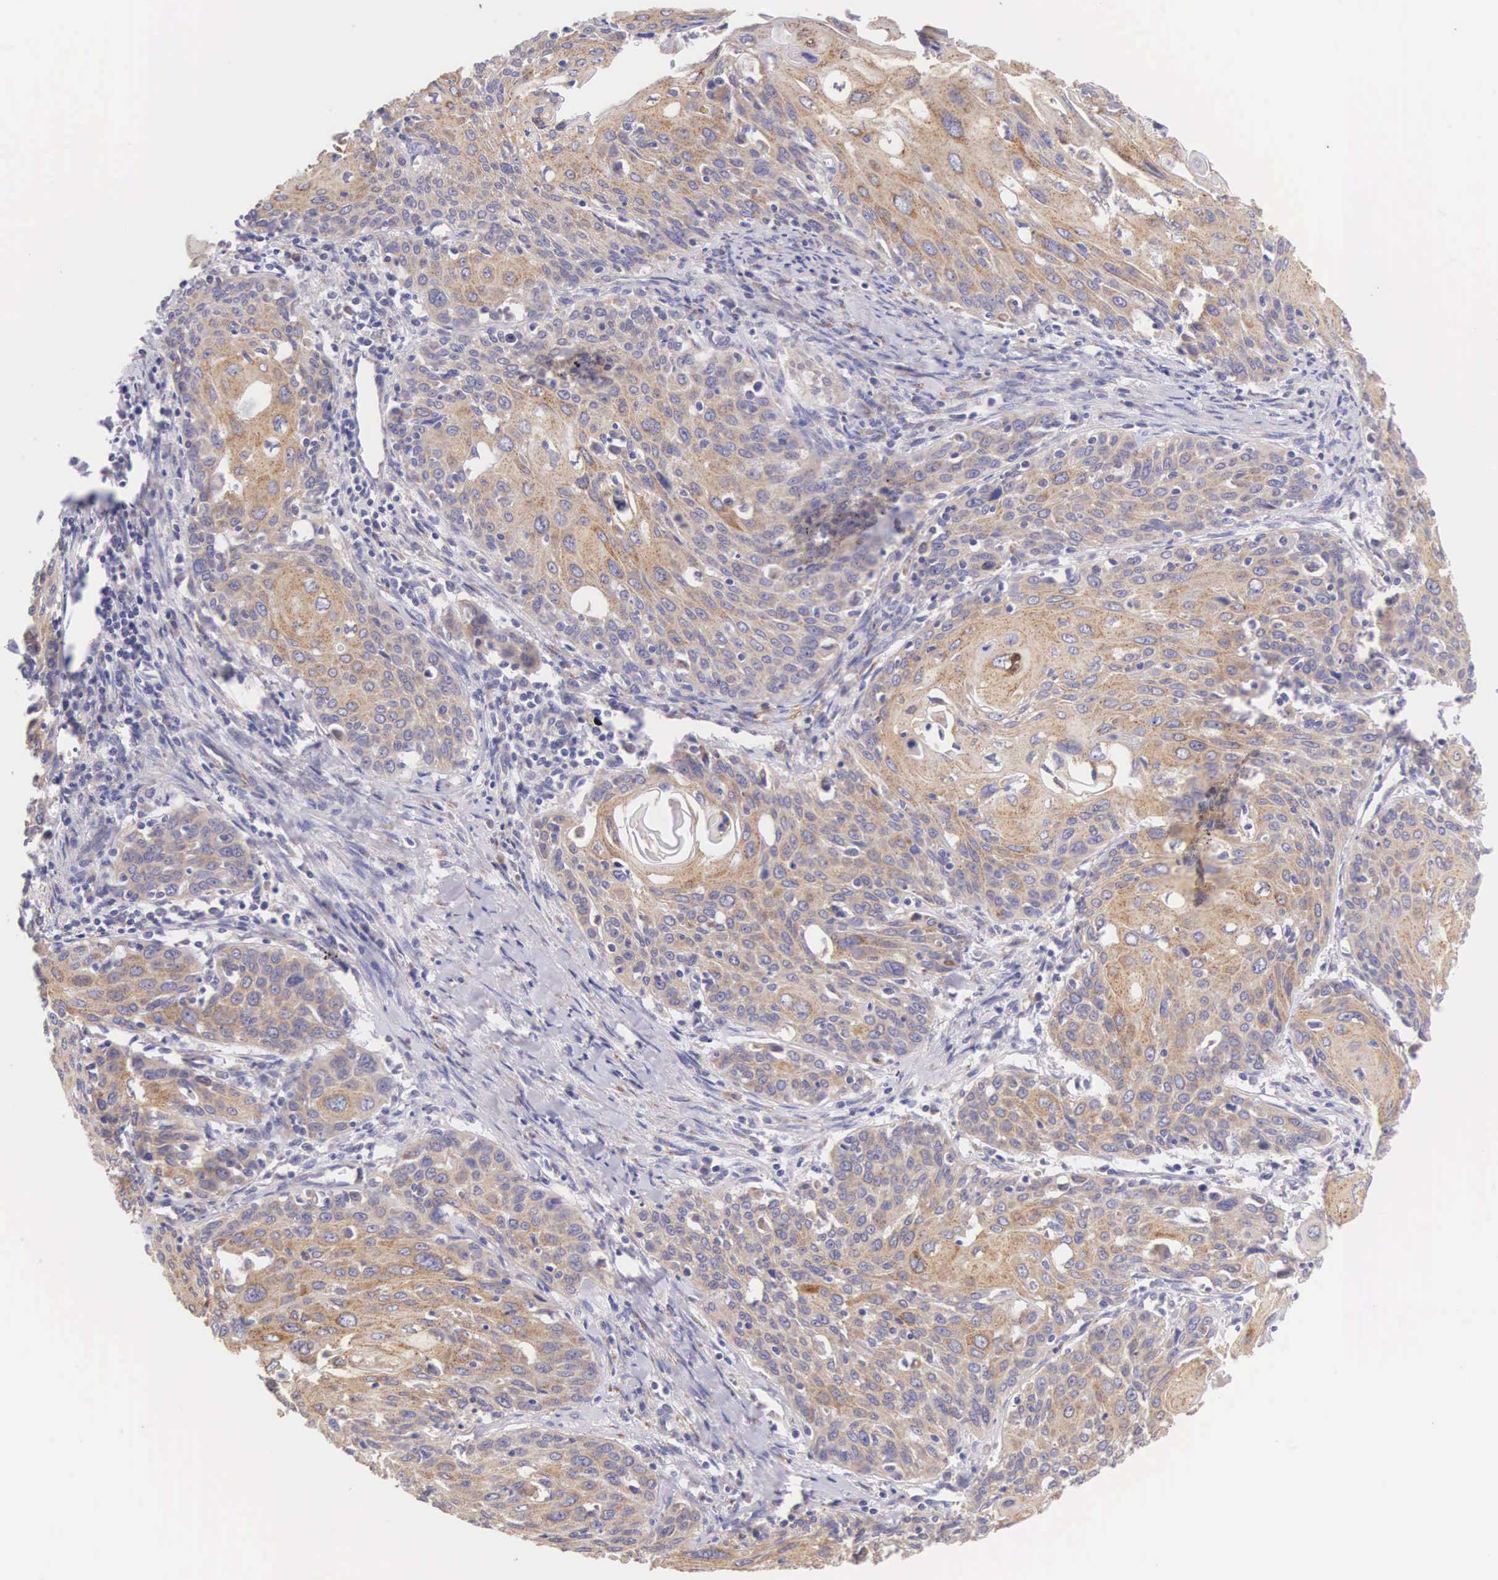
{"staining": {"intensity": "weak", "quantity": ">75%", "location": "cytoplasmic/membranous"}, "tissue": "cervical cancer", "cell_type": "Tumor cells", "image_type": "cancer", "snomed": [{"axis": "morphology", "description": "Squamous cell carcinoma, NOS"}, {"axis": "topography", "description": "Cervix"}], "caption": "Cervical cancer stained with a protein marker demonstrates weak staining in tumor cells.", "gene": "NSDHL", "patient": {"sex": "female", "age": 54}}